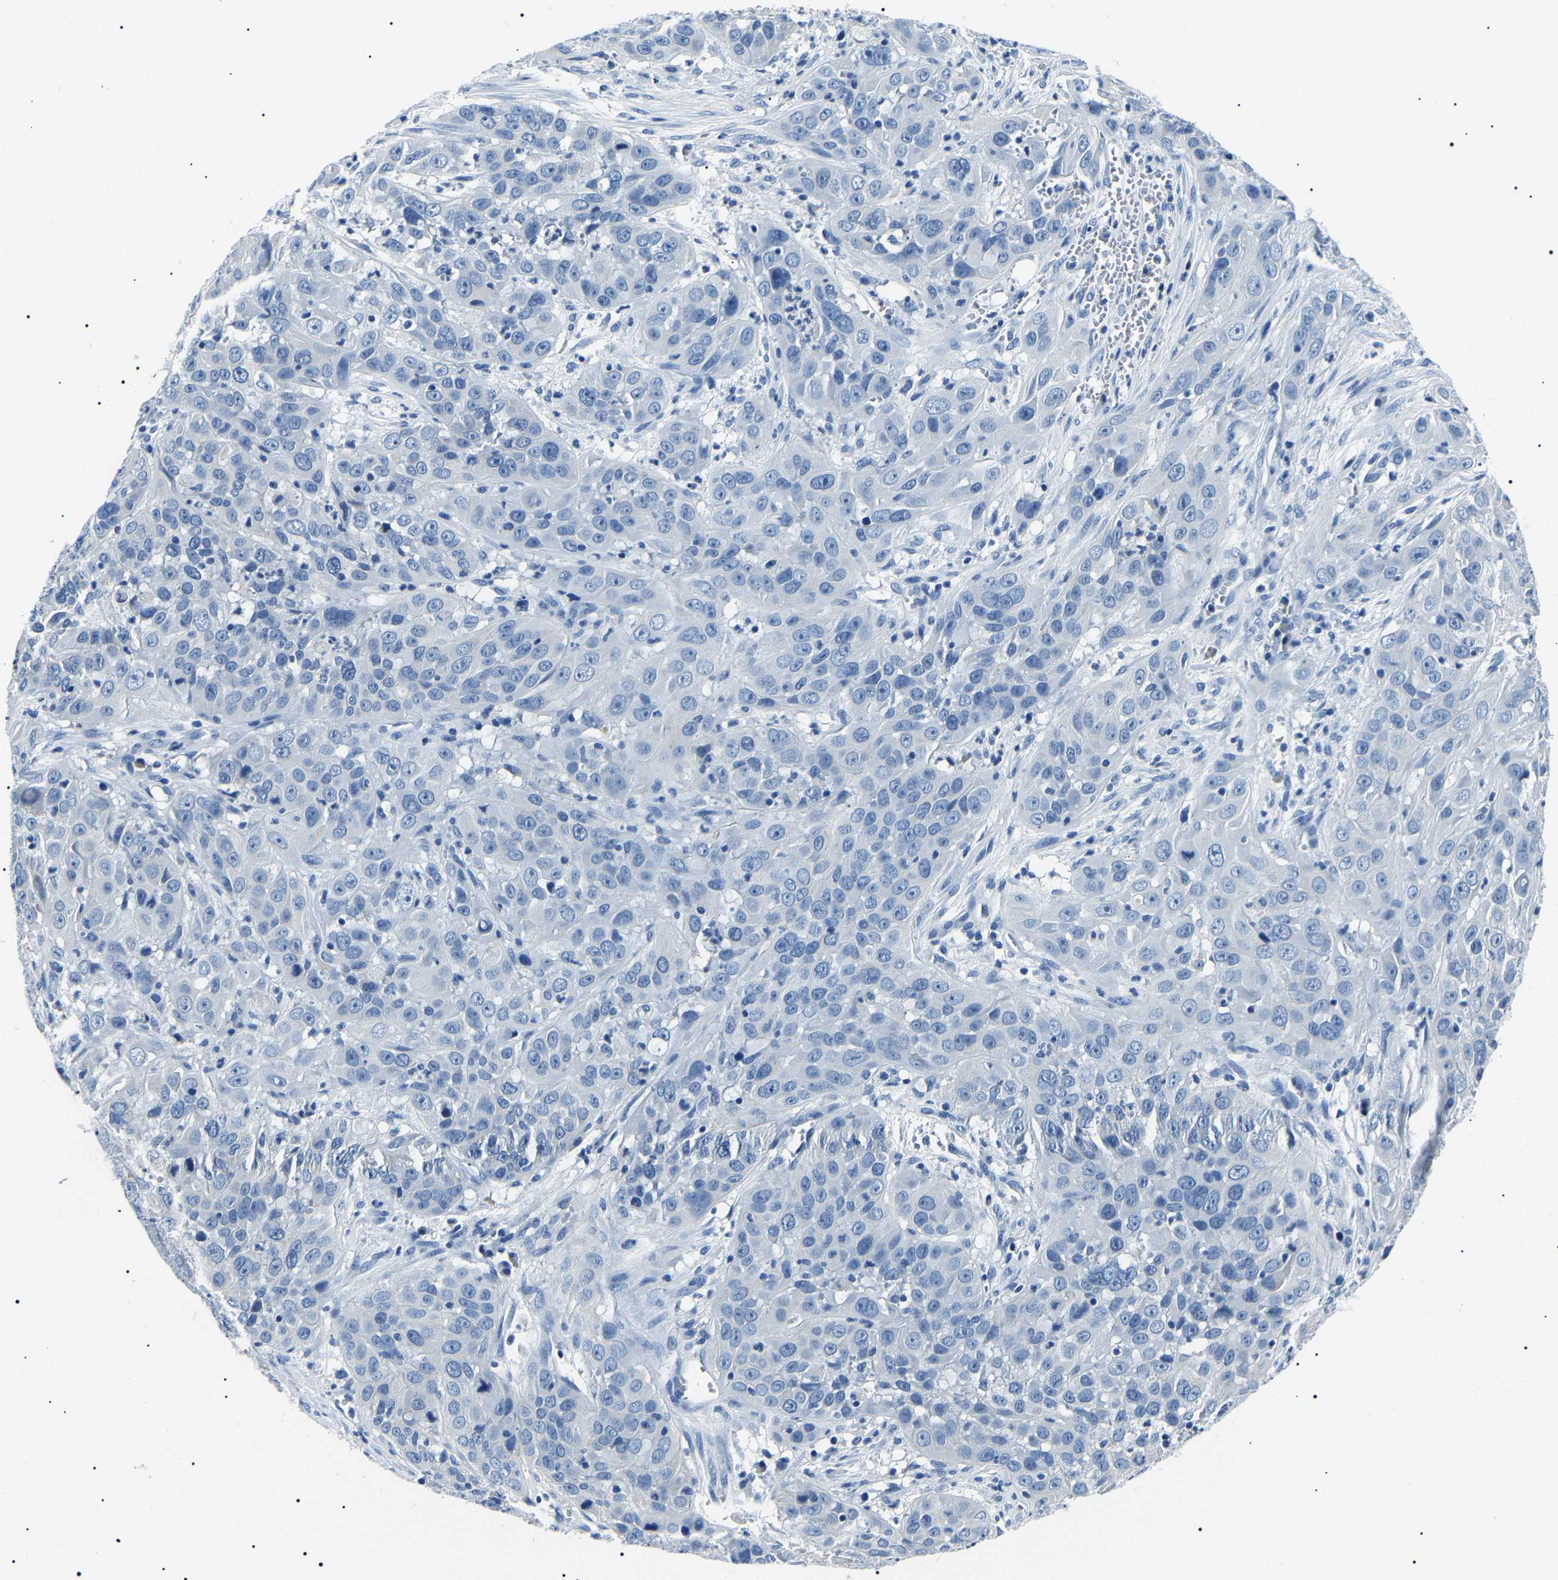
{"staining": {"intensity": "negative", "quantity": "none", "location": "none"}, "tissue": "cervical cancer", "cell_type": "Tumor cells", "image_type": "cancer", "snomed": [{"axis": "morphology", "description": "Squamous cell carcinoma, NOS"}, {"axis": "topography", "description": "Cervix"}], "caption": "Cervical cancer stained for a protein using immunohistochemistry (IHC) reveals no staining tumor cells.", "gene": "KLK15", "patient": {"sex": "female", "age": 32}}